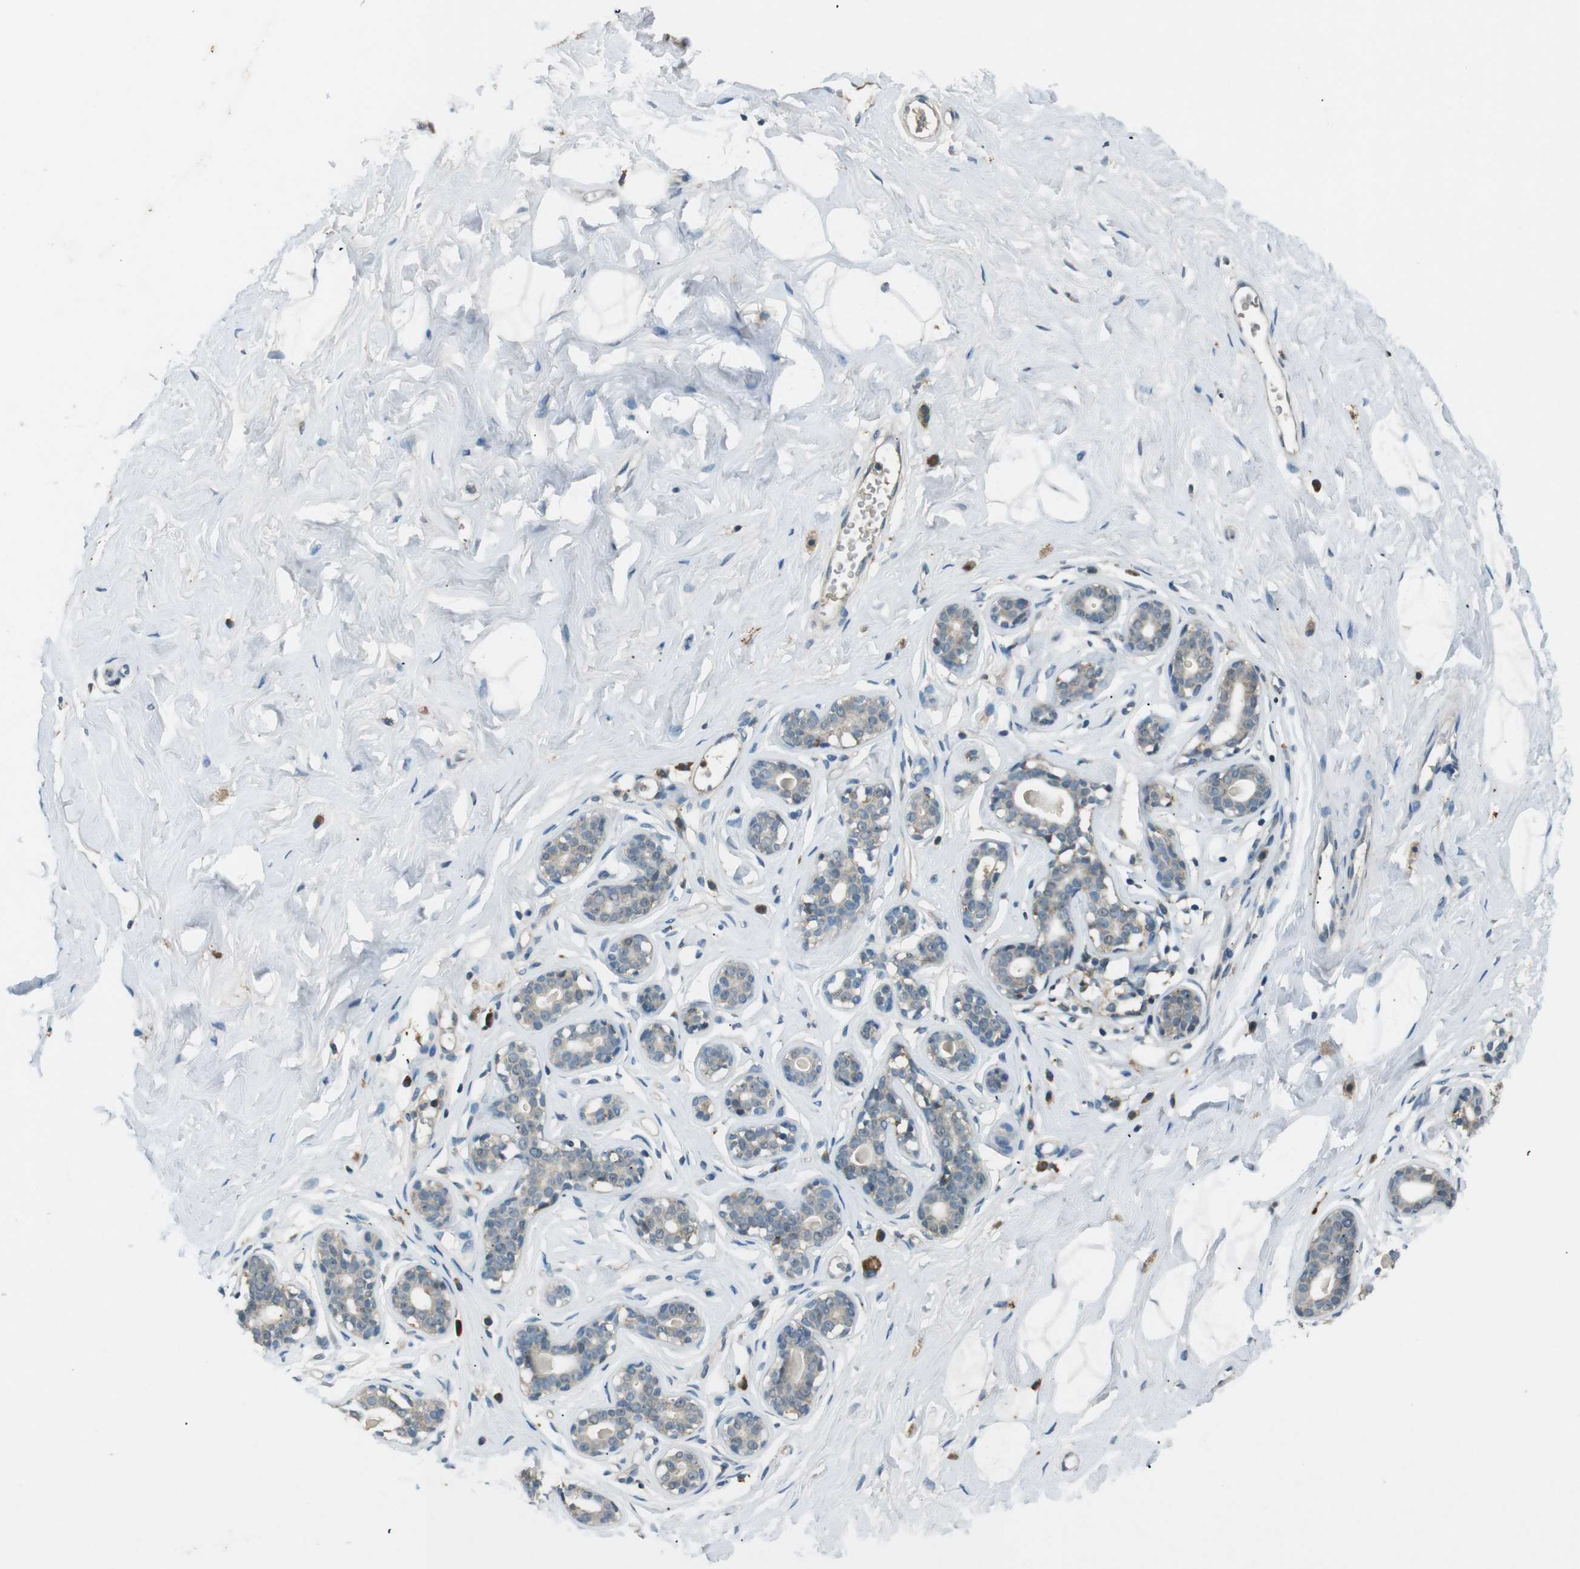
{"staining": {"intensity": "negative", "quantity": "none", "location": "none"}, "tissue": "breast", "cell_type": "Adipocytes", "image_type": "normal", "snomed": [{"axis": "morphology", "description": "Normal tissue, NOS"}, {"axis": "topography", "description": "Breast"}], "caption": "The image reveals no staining of adipocytes in benign breast.", "gene": "MAGI2", "patient": {"sex": "female", "age": 23}}